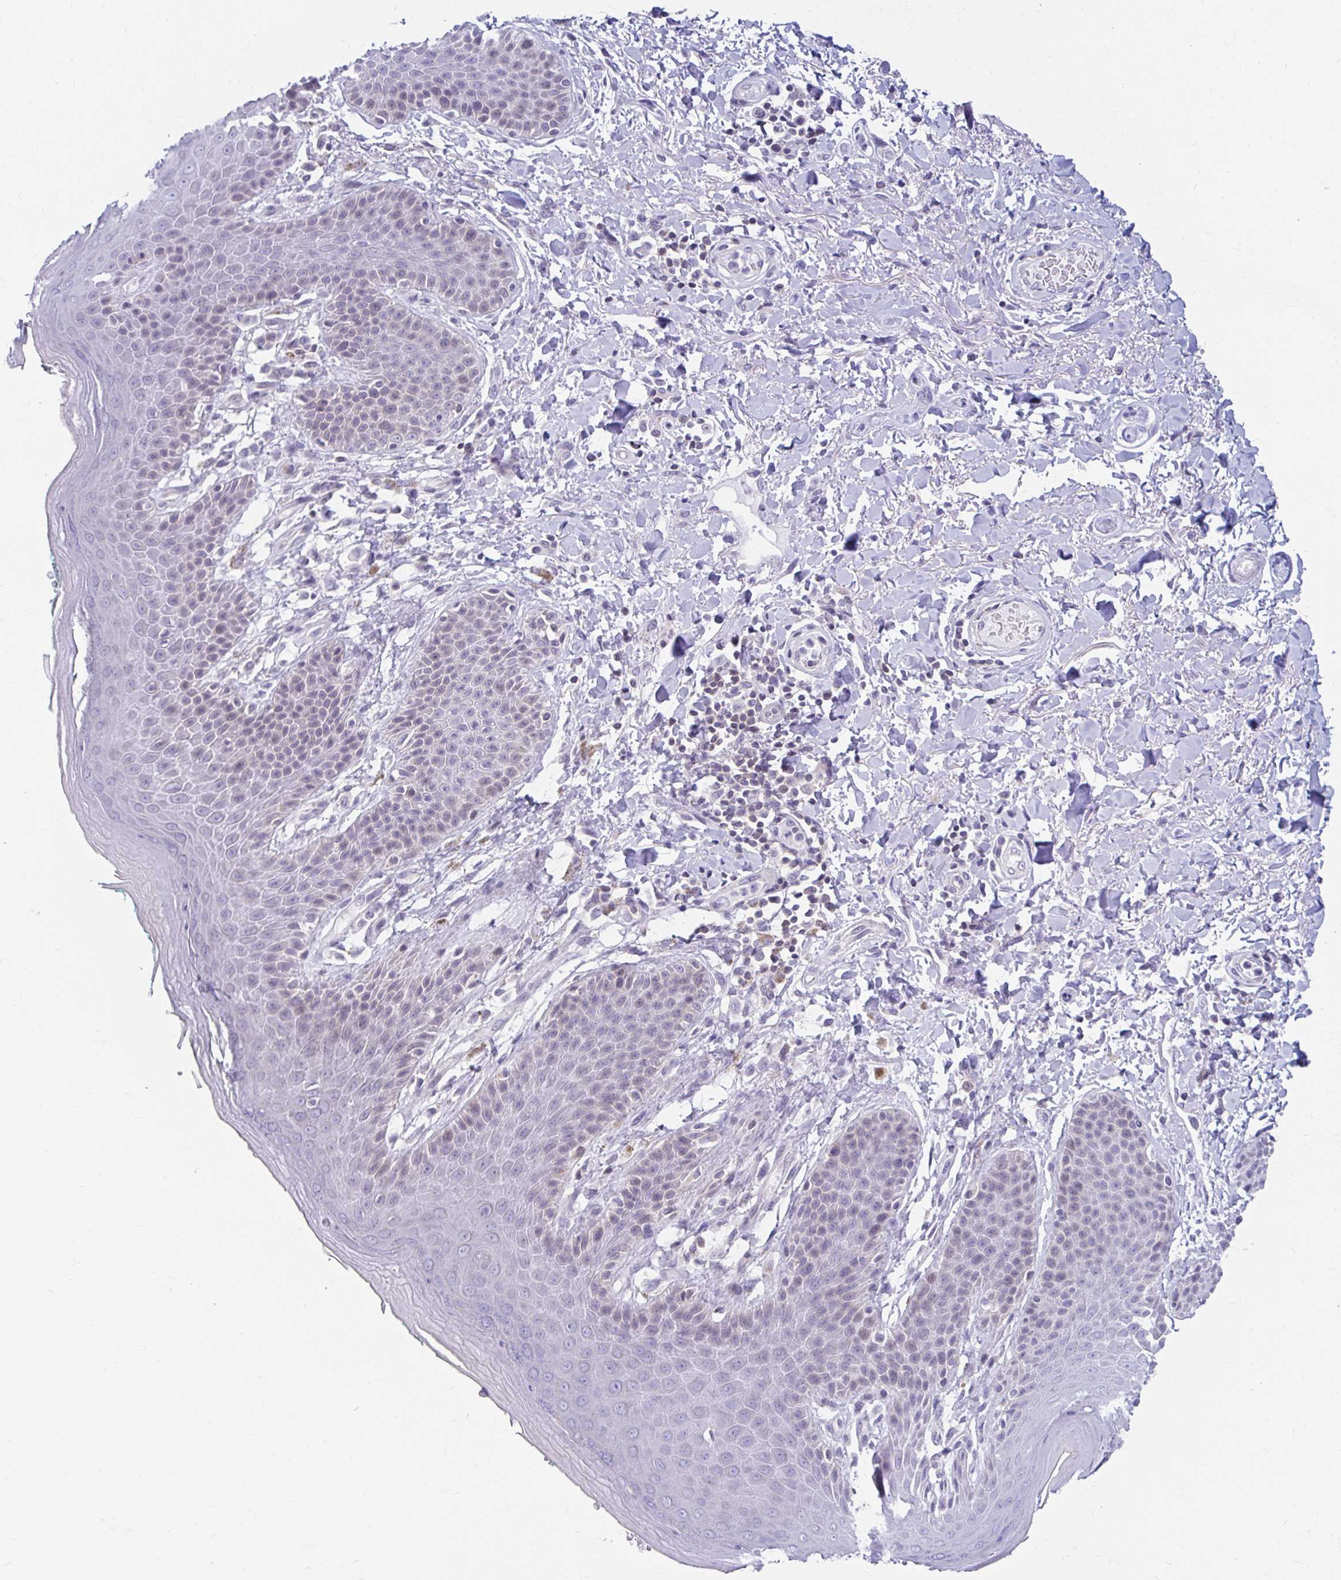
{"staining": {"intensity": "weak", "quantity": "<25%", "location": "nuclear"}, "tissue": "skin", "cell_type": "Epidermal cells", "image_type": "normal", "snomed": [{"axis": "morphology", "description": "Normal tissue, NOS"}, {"axis": "topography", "description": "Peripheral nerve tissue"}], "caption": "A high-resolution photomicrograph shows IHC staining of benign skin, which displays no significant expression in epidermal cells.", "gene": "RADIL", "patient": {"sex": "male", "age": 51}}